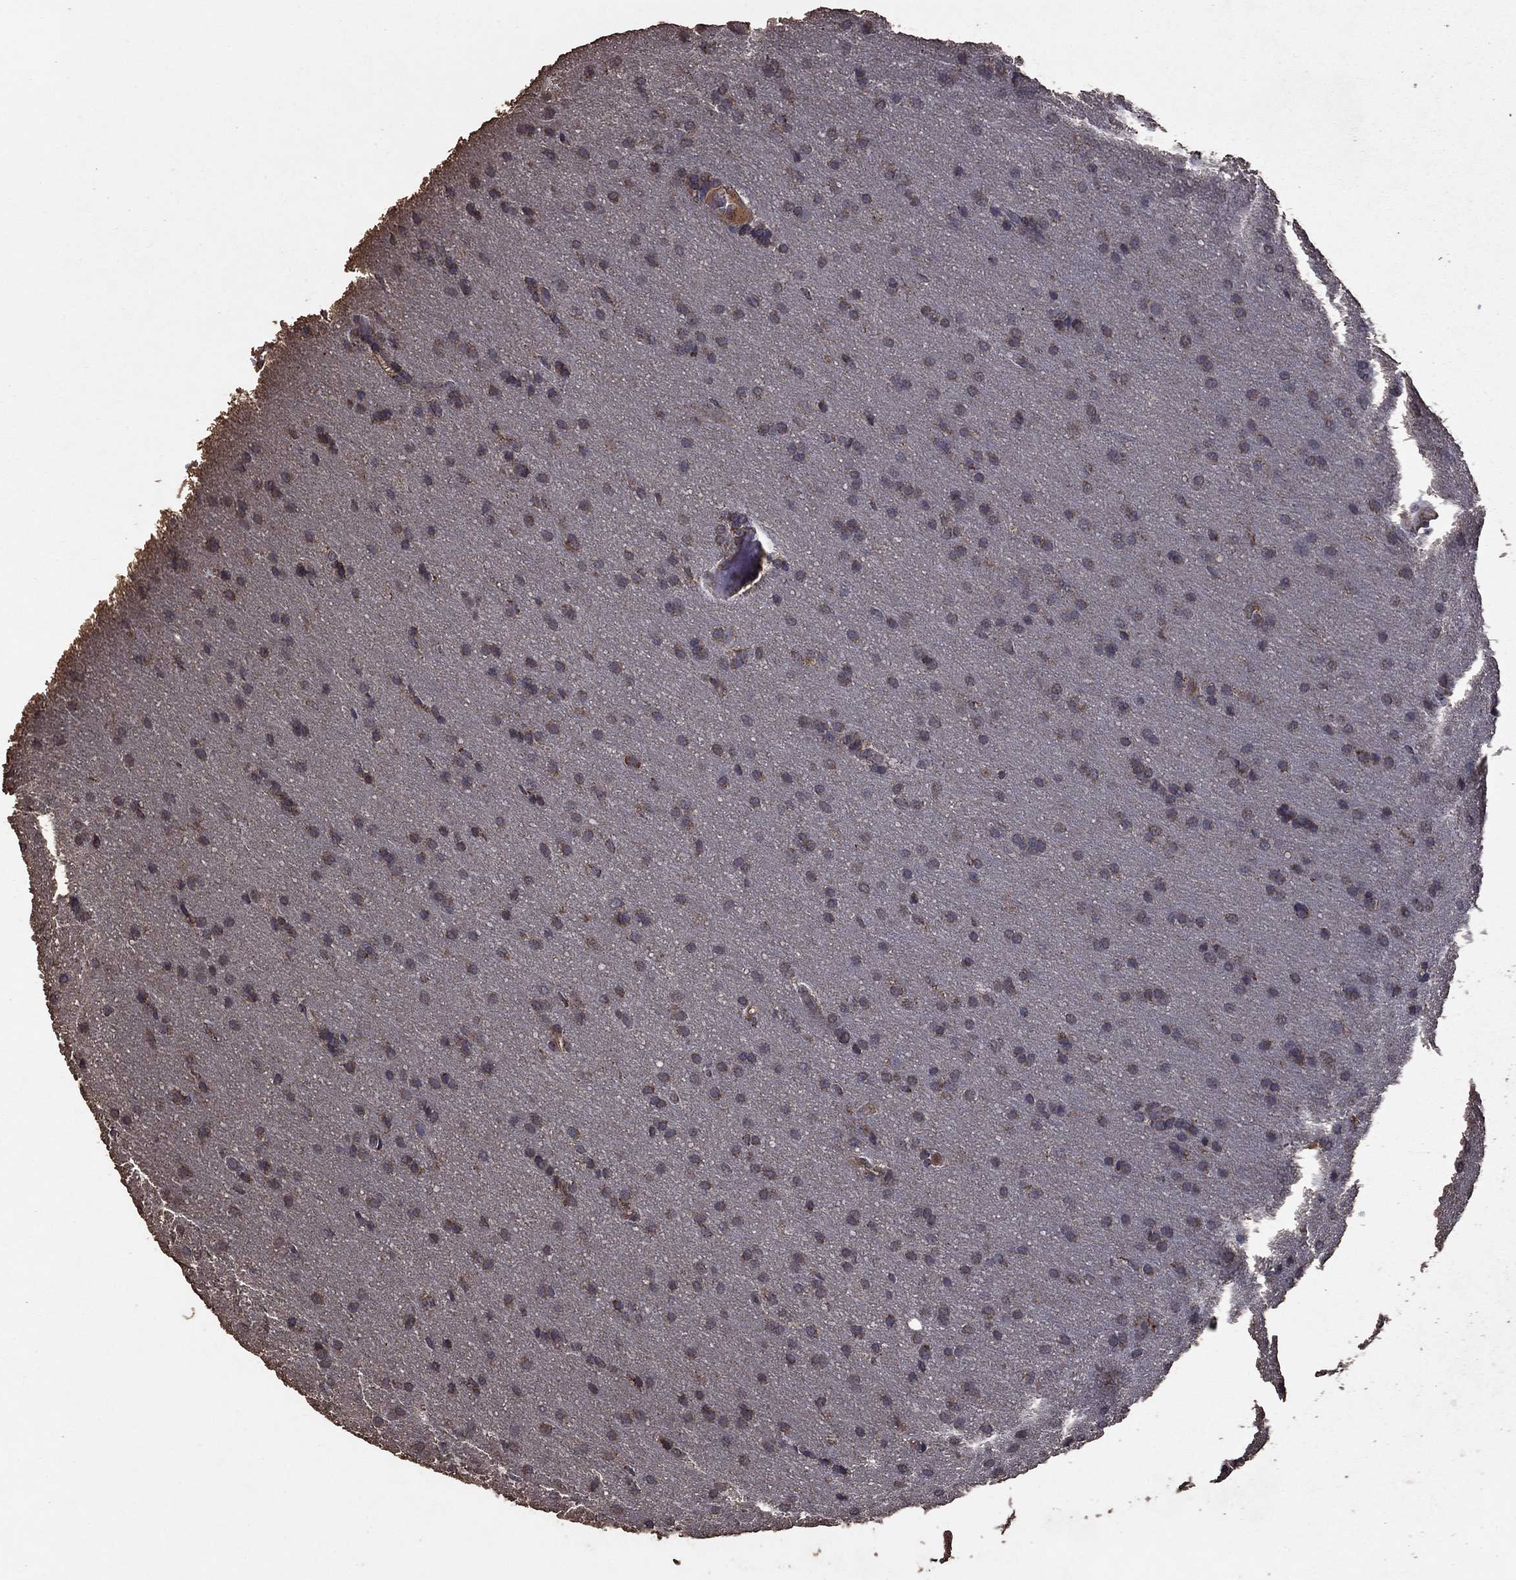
{"staining": {"intensity": "moderate", "quantity": "<25%", "location": "cytoplasmic/membranous"}, "tissue": "glioma", "cell_type": "Tumor cells", "image_type": "cancer", "snomed": [{"axis": "morphology", "description": "Glioma, malignant, Low grade"}, {"axis": "topography", "description": "Brain"}], "caption": "Moderate cytoplasmic/membranous protein positivity is seen in approximately <25% of tumor cells in low-grade glioma (malignant).", "gene": "SERPINA5", "patient": {"sex": "female", "age": 32}}